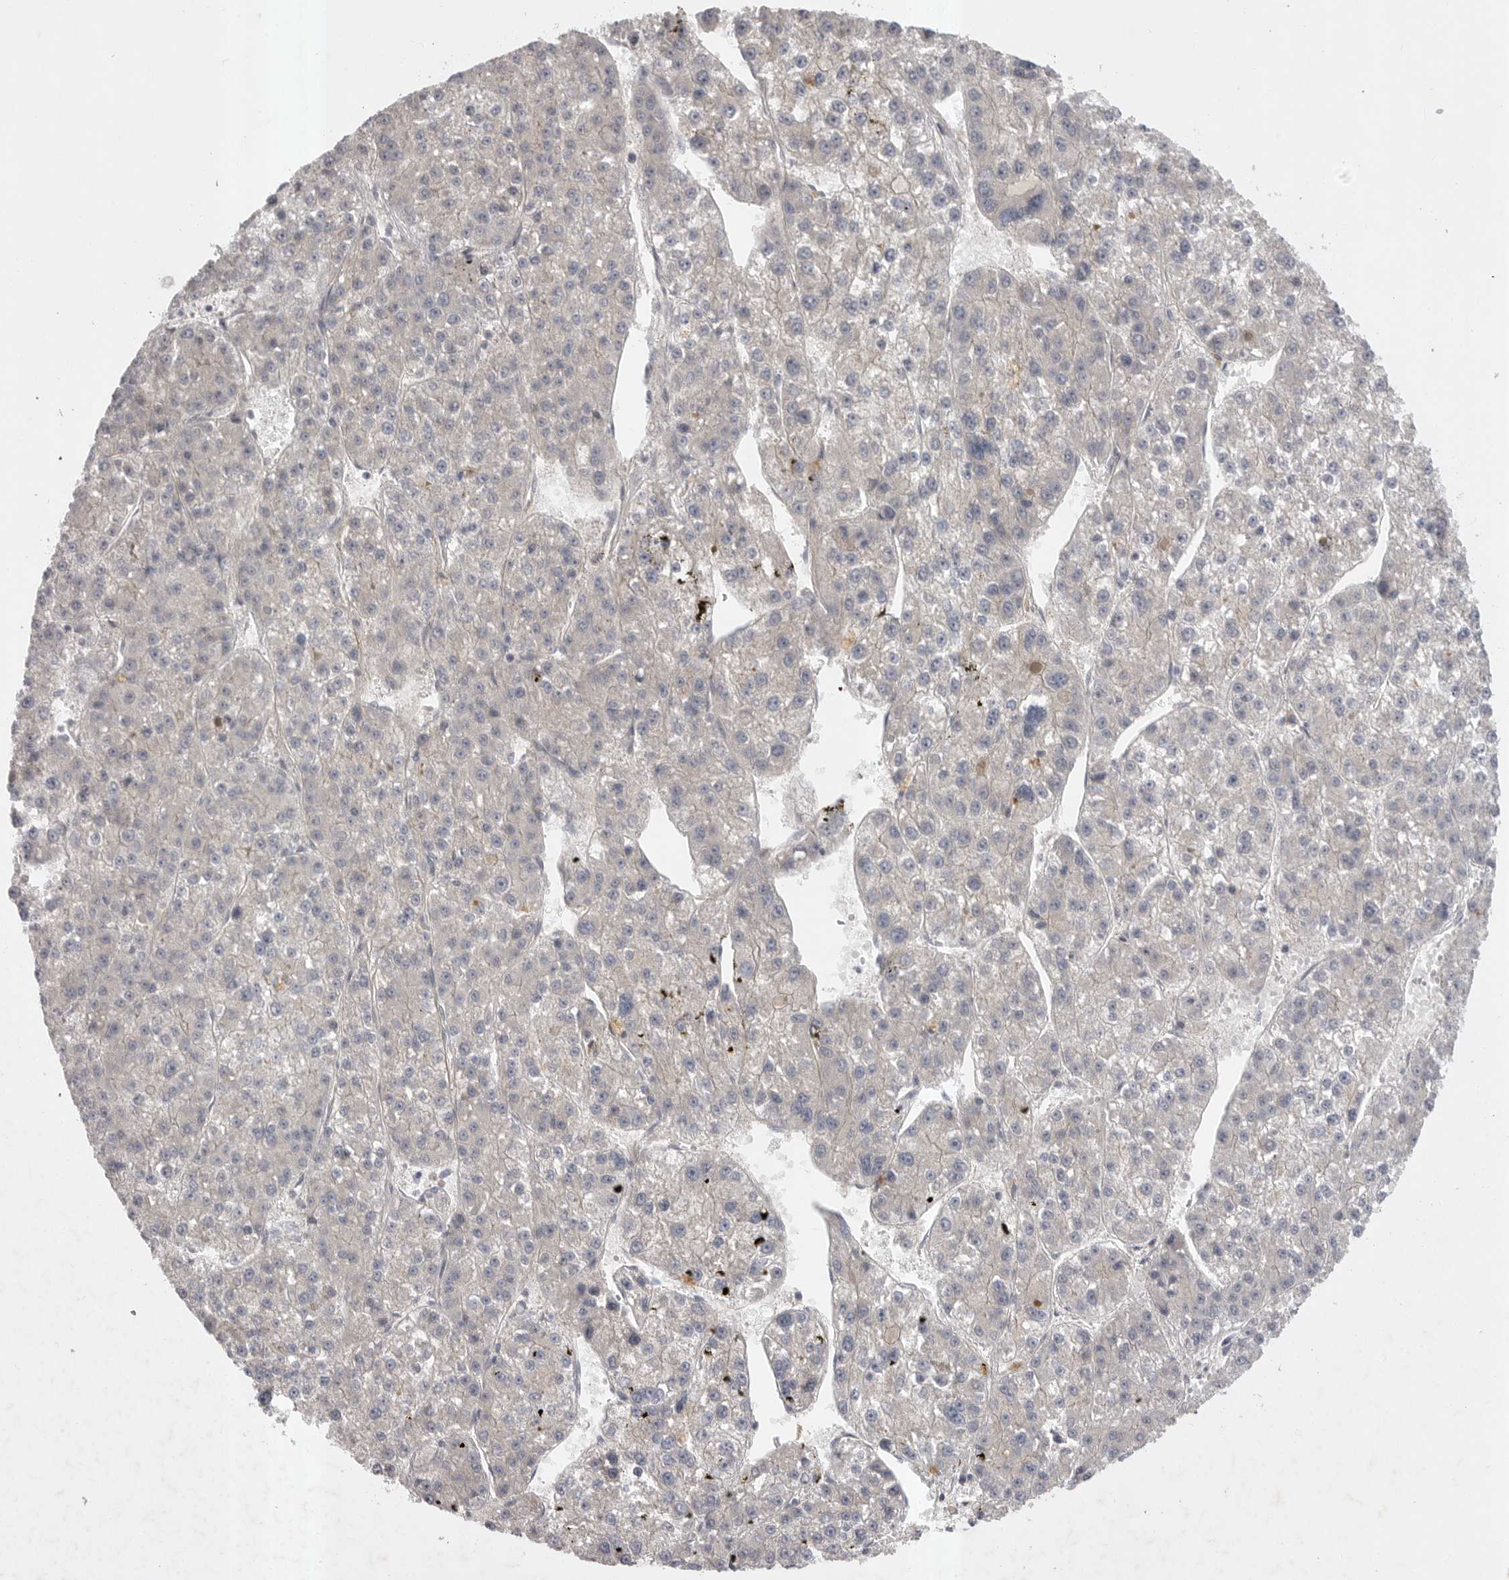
{"staining": {"intensity": "negative", "quantity": "none", "location": "none"}, "tissue": "liver cancer", "cell_type": "Tumor cells", "image_type": "cancer", "snomed": [{"axis": "morphology", "description": "Carcinoma, Hepatocellular, NOS"}, {"axis": "topography", "description": "Liver"}], "caption": "The immunohistochemistry histopathology image has no significant staining in tumor cells of hepatocellular carcinoma (liver) tissue. Brightfield microscopy of IHC stained with DAB (brown) and hematoxylin (blue), captured at high magnification.", "gene": "DHDDS", "patient": {"sex": "female", "age": 73}}